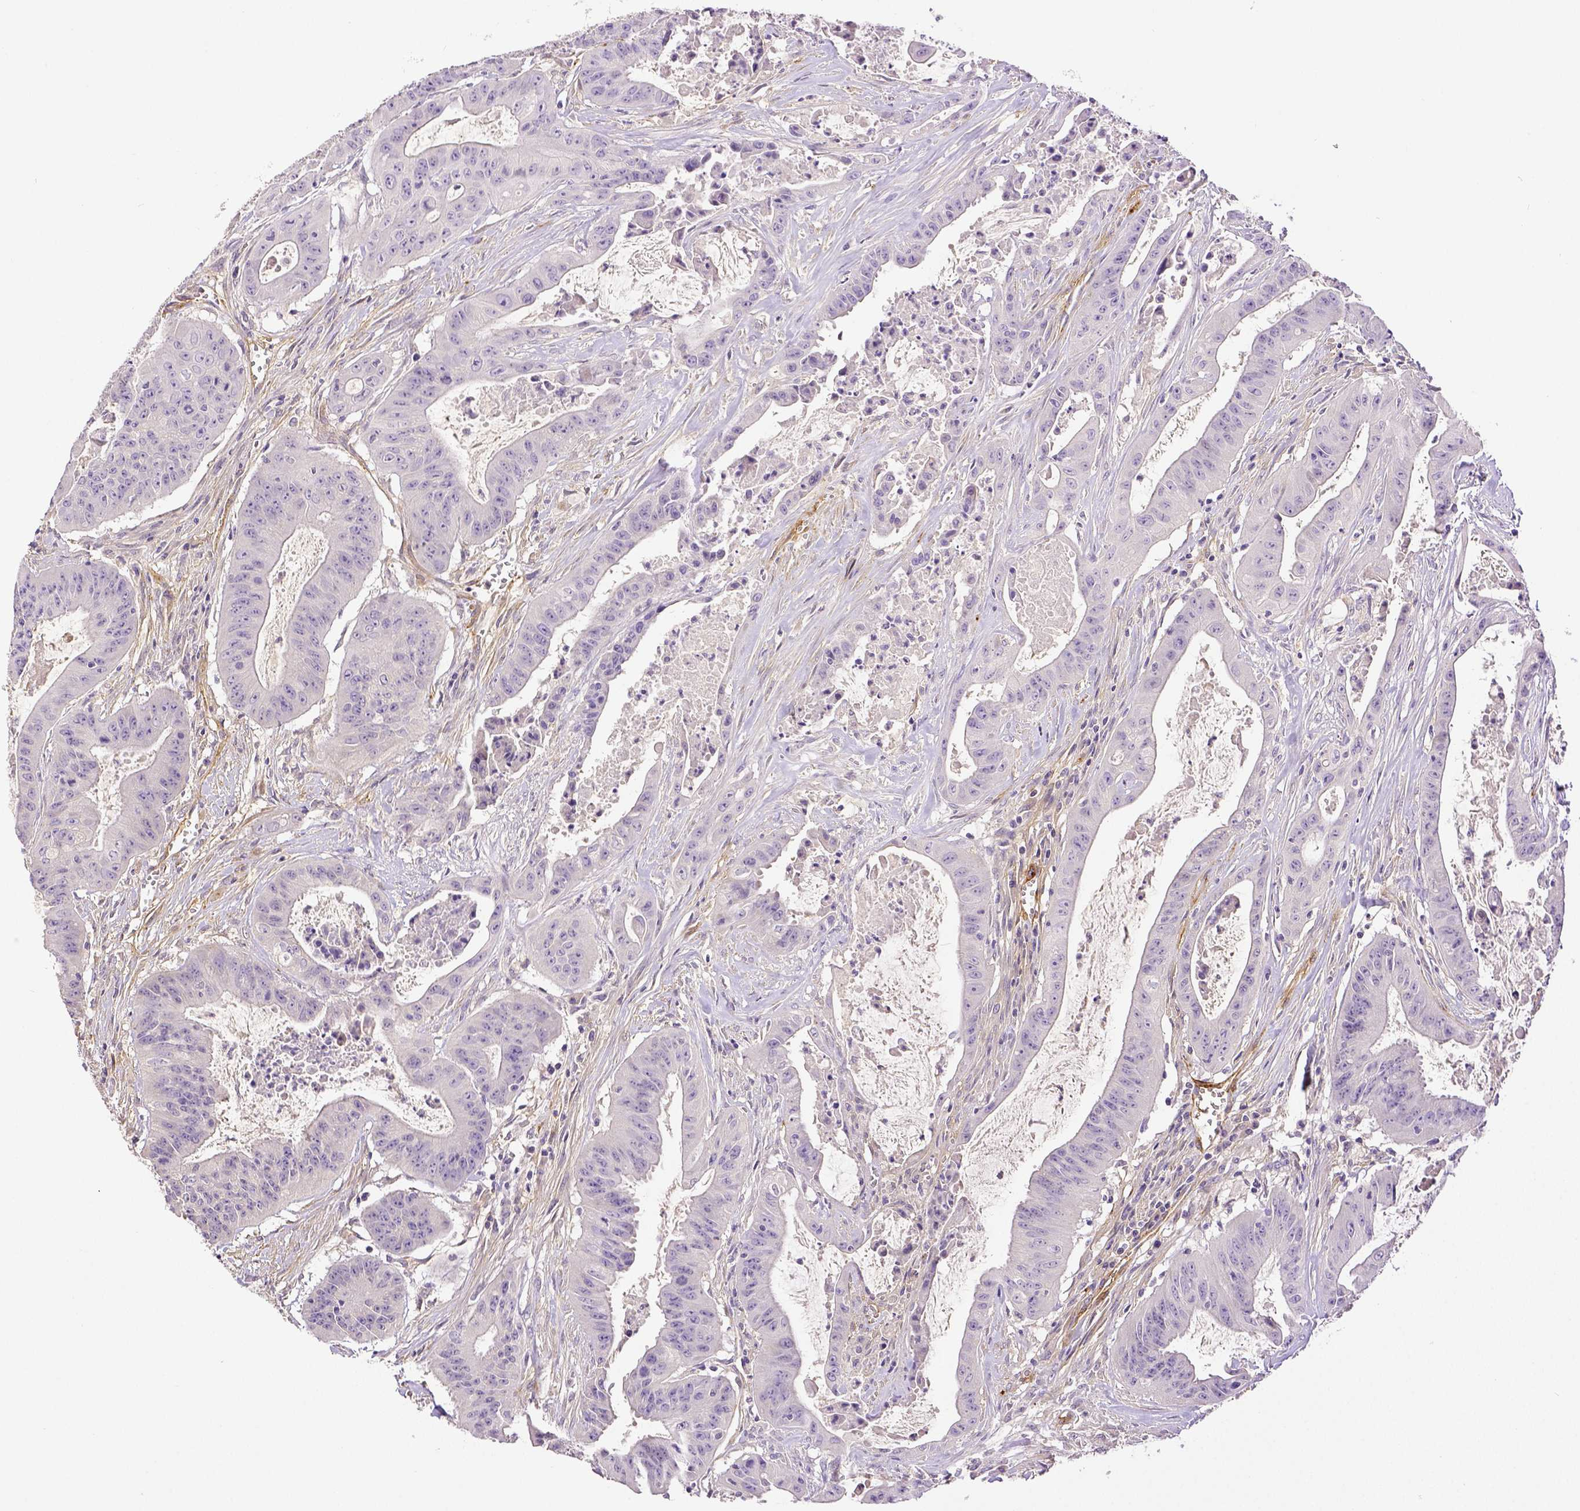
{"staining": {"intensity": "negative", "quantity": "none", "location": "none"}, "tissue": "colorectal cancer", "cell_type": "Tumor cells", "image_type": "cancer", "snomed": [{"axis": "morphology", "description": "Adenocarcinoma, NOS"}, {"axis": "topography", "description": "Colon"}], "caption": "A high-resolution image shows immunohistochemistry staining of colorectal cancer (adenocarcinoma), which demonstrates no significant positivity in tumor cells.", "gene": "THY1", "patient": {"sex": "male", "age": 33}}